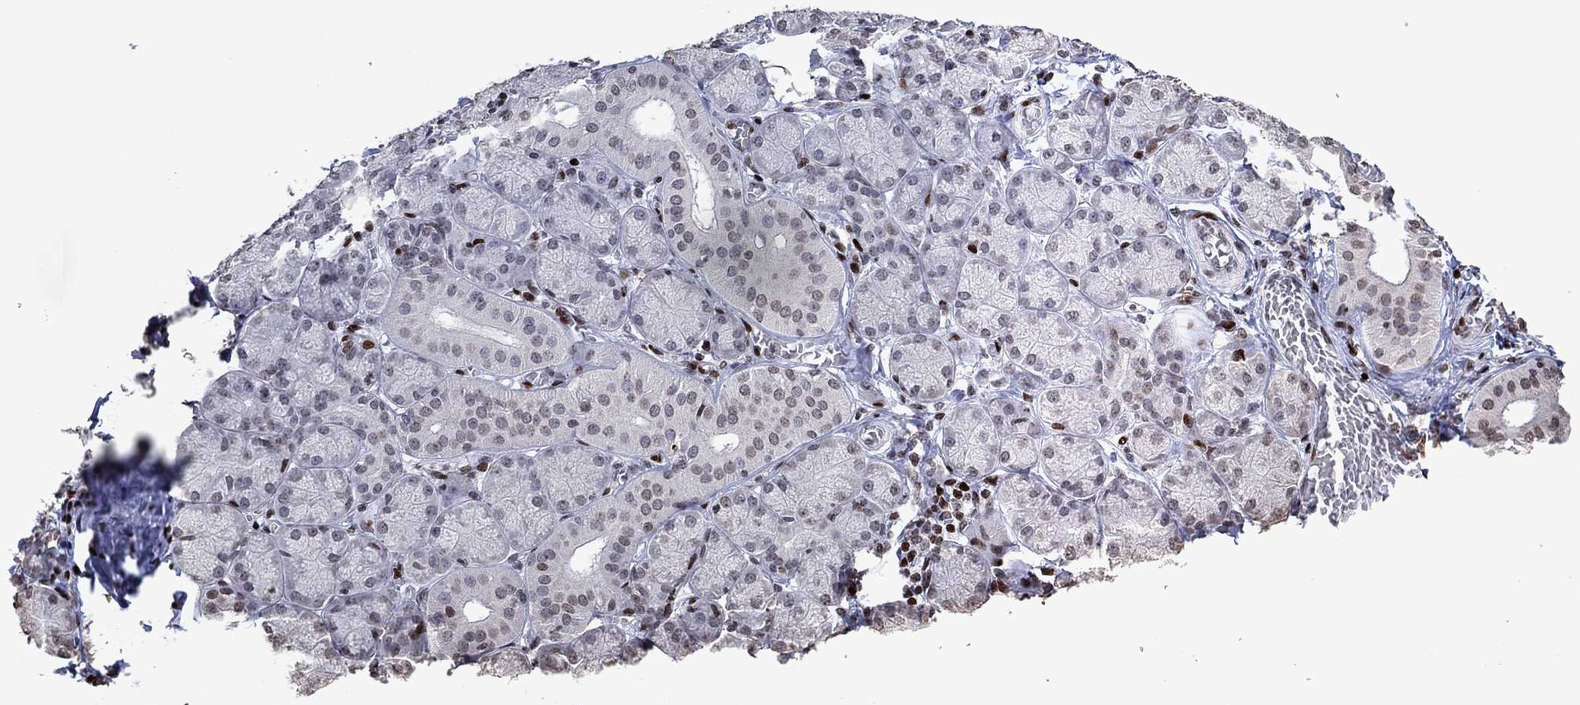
{"staining": {"intensity": "strong", "quantity": "<25%", "location": "nuclear"}, "tissue": "salivary gland", "cell_type": "Glandular cells", "image_type": "normal", "snomed": [{"axis": "morphology", "description": "Normal tissue, NOS"}, {"axis": "topography", "description": "Salivary gland"}, {"axis": "topography", "description": "Peripheral nerve tissue"}], "caption": "This micrograph reveals immunohistochemistry (IHC) staining of benign salivary gland, with medium strong nuclear staining in about <25% of glandular cells.", "gene": "SRSF3", "patient": {"sex": "female", "age": 24}}